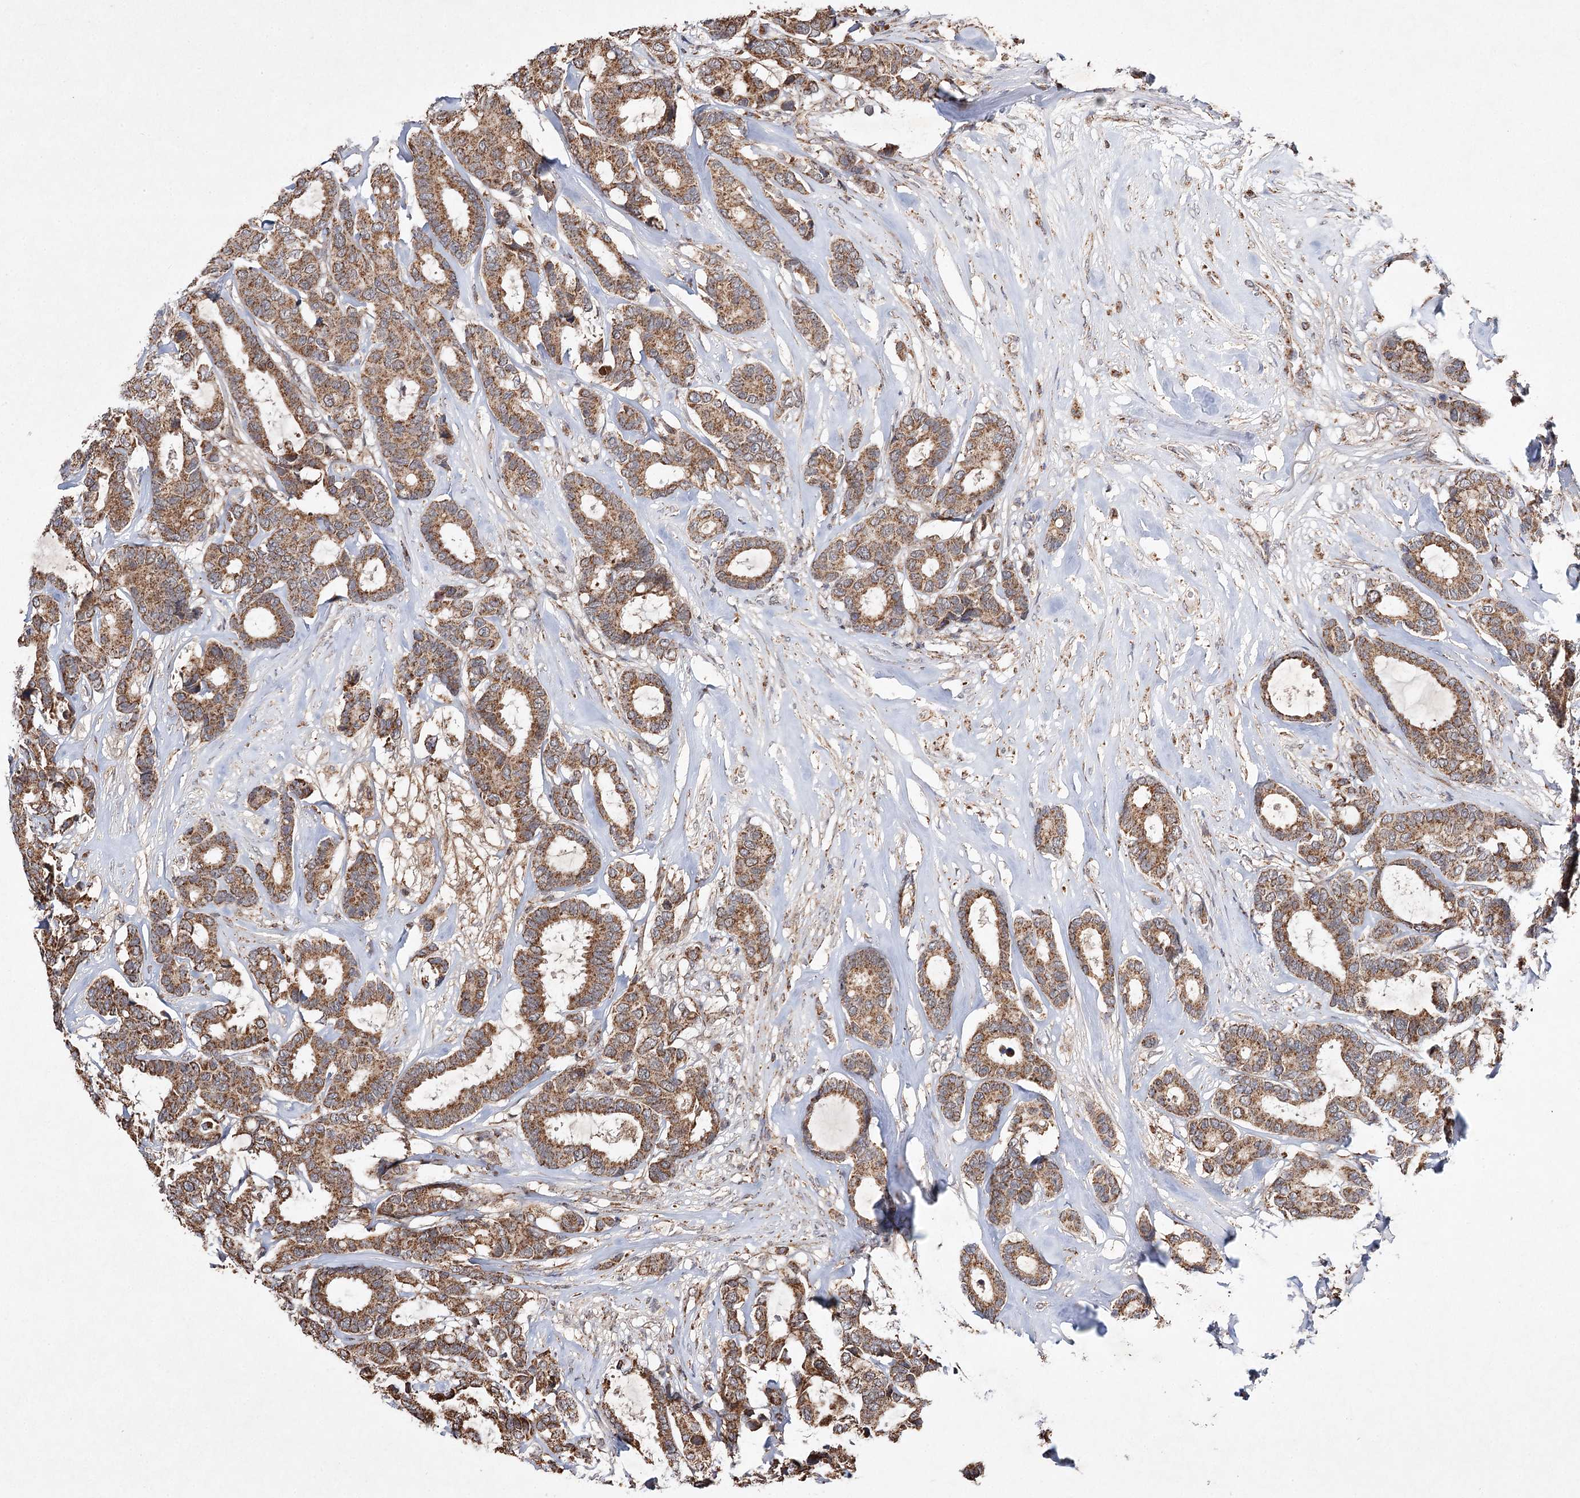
{"staining": {"intensity": "moderate", "quantity": ">75%", "location": "cytoplasmic/membranous"}, "tissue": "breast cancer", "cell_type": "Tumor cells", "image_type": "cancer", "snomed": [{"axis": "morphology", "description": "Duct carcinoma"}, {"axis": "topography", "description": "Breast"}], "caption": "Moderate cytoplasmic/membranous expression for a protein is appreciated in approximately >75% of tumor cells of breast cancer (infiltrating ductal carcinoma) using IHC.", "gene": "PIK3CB", "patient": {"sex": "female", "age": 87}}